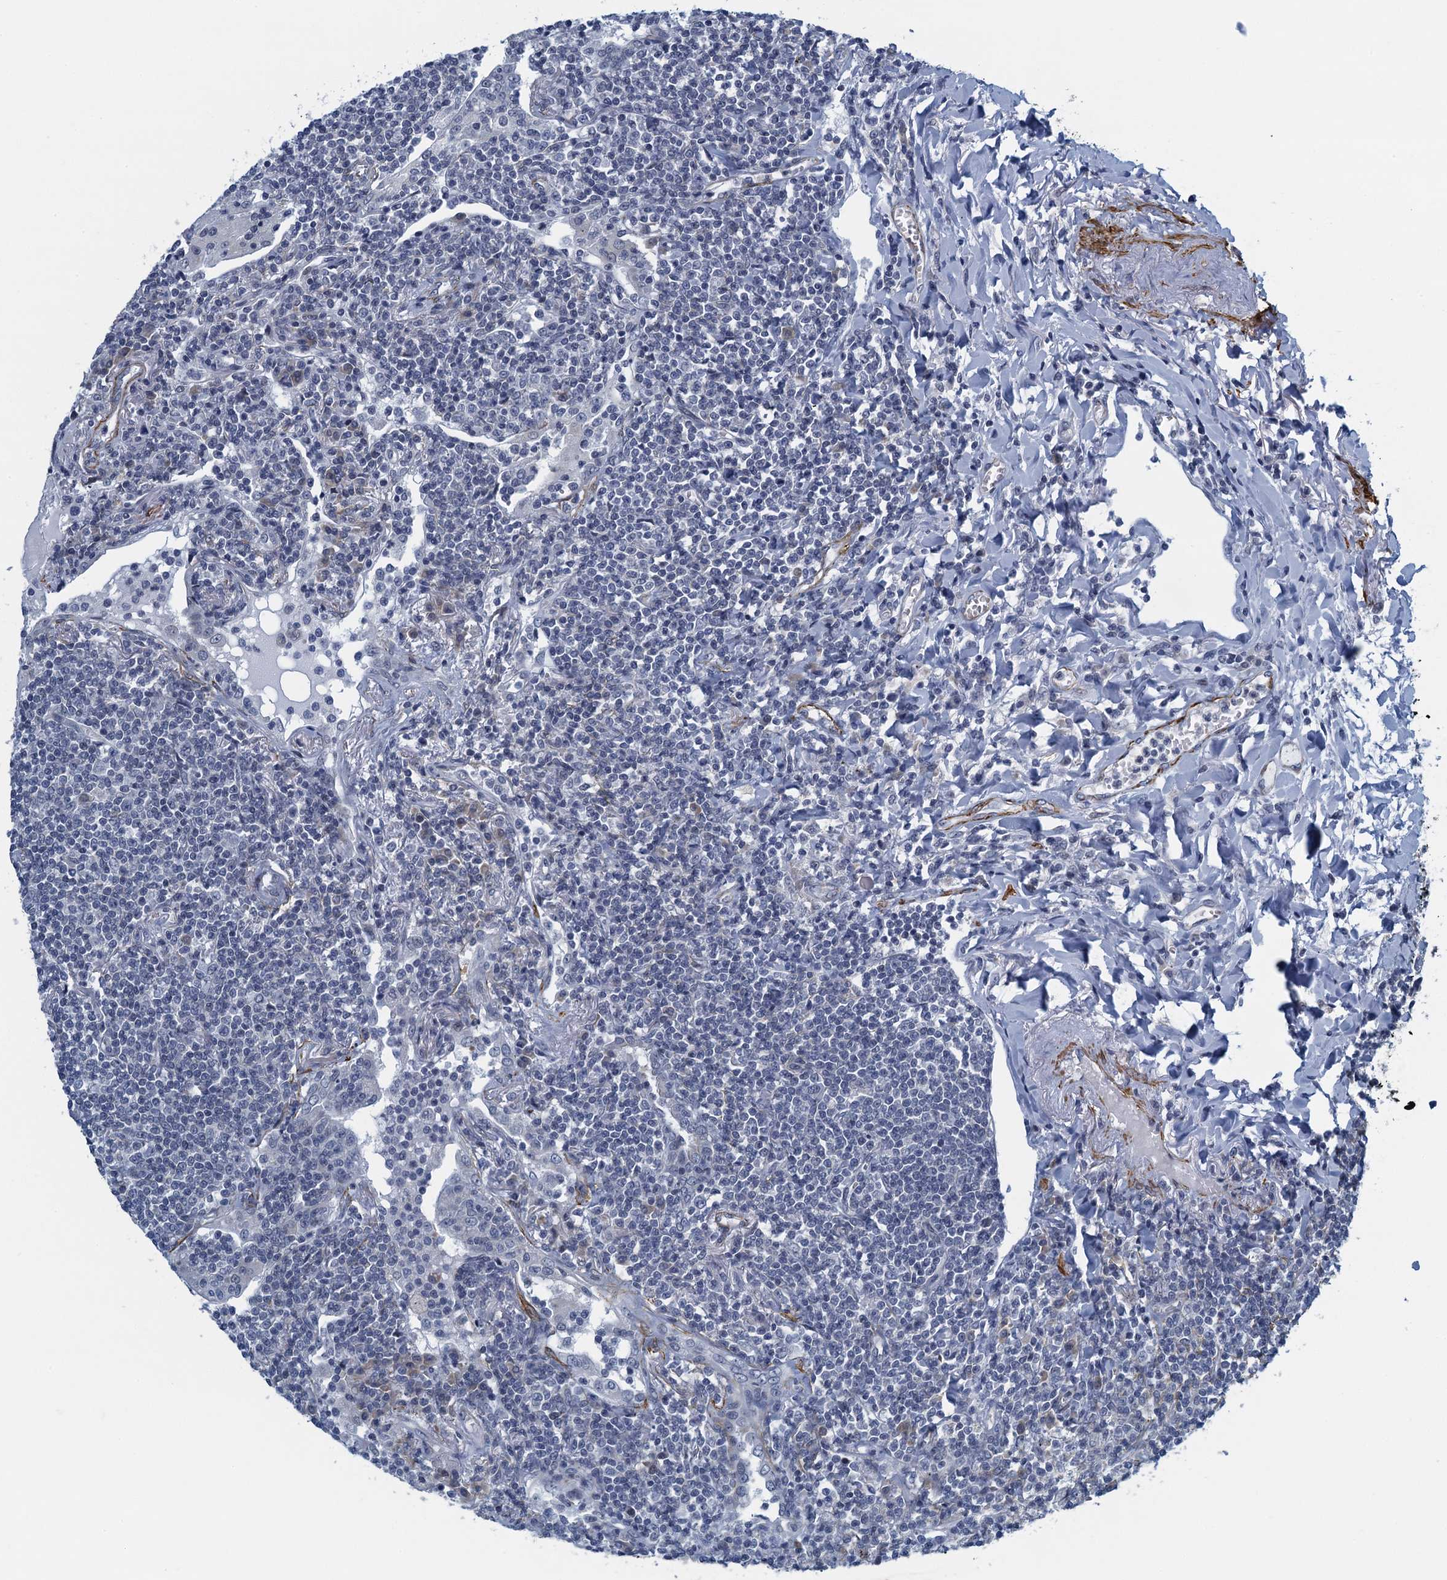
{"staining": {"intensity": "negative", "quantity": "none", "location": "none"}, "tissue": "lymphoma", "cell_type": "Tumor cells", "image_type": "cancer", "snomed": [{"axis": "morphology", "description": "Malignant lymphoma, non-Hodgkin's type, Low grade"}, {"axis": "topography", "description": "Lung"}], "caption": "Human low-grade malignant lymphoma, non-Hodgkin's type stained for a protein using immunohistochemistry (IHC) exhibits no staining in tumor cells.", "gene": "ALG2", "patient": {"sex": "female", "age": 71}}